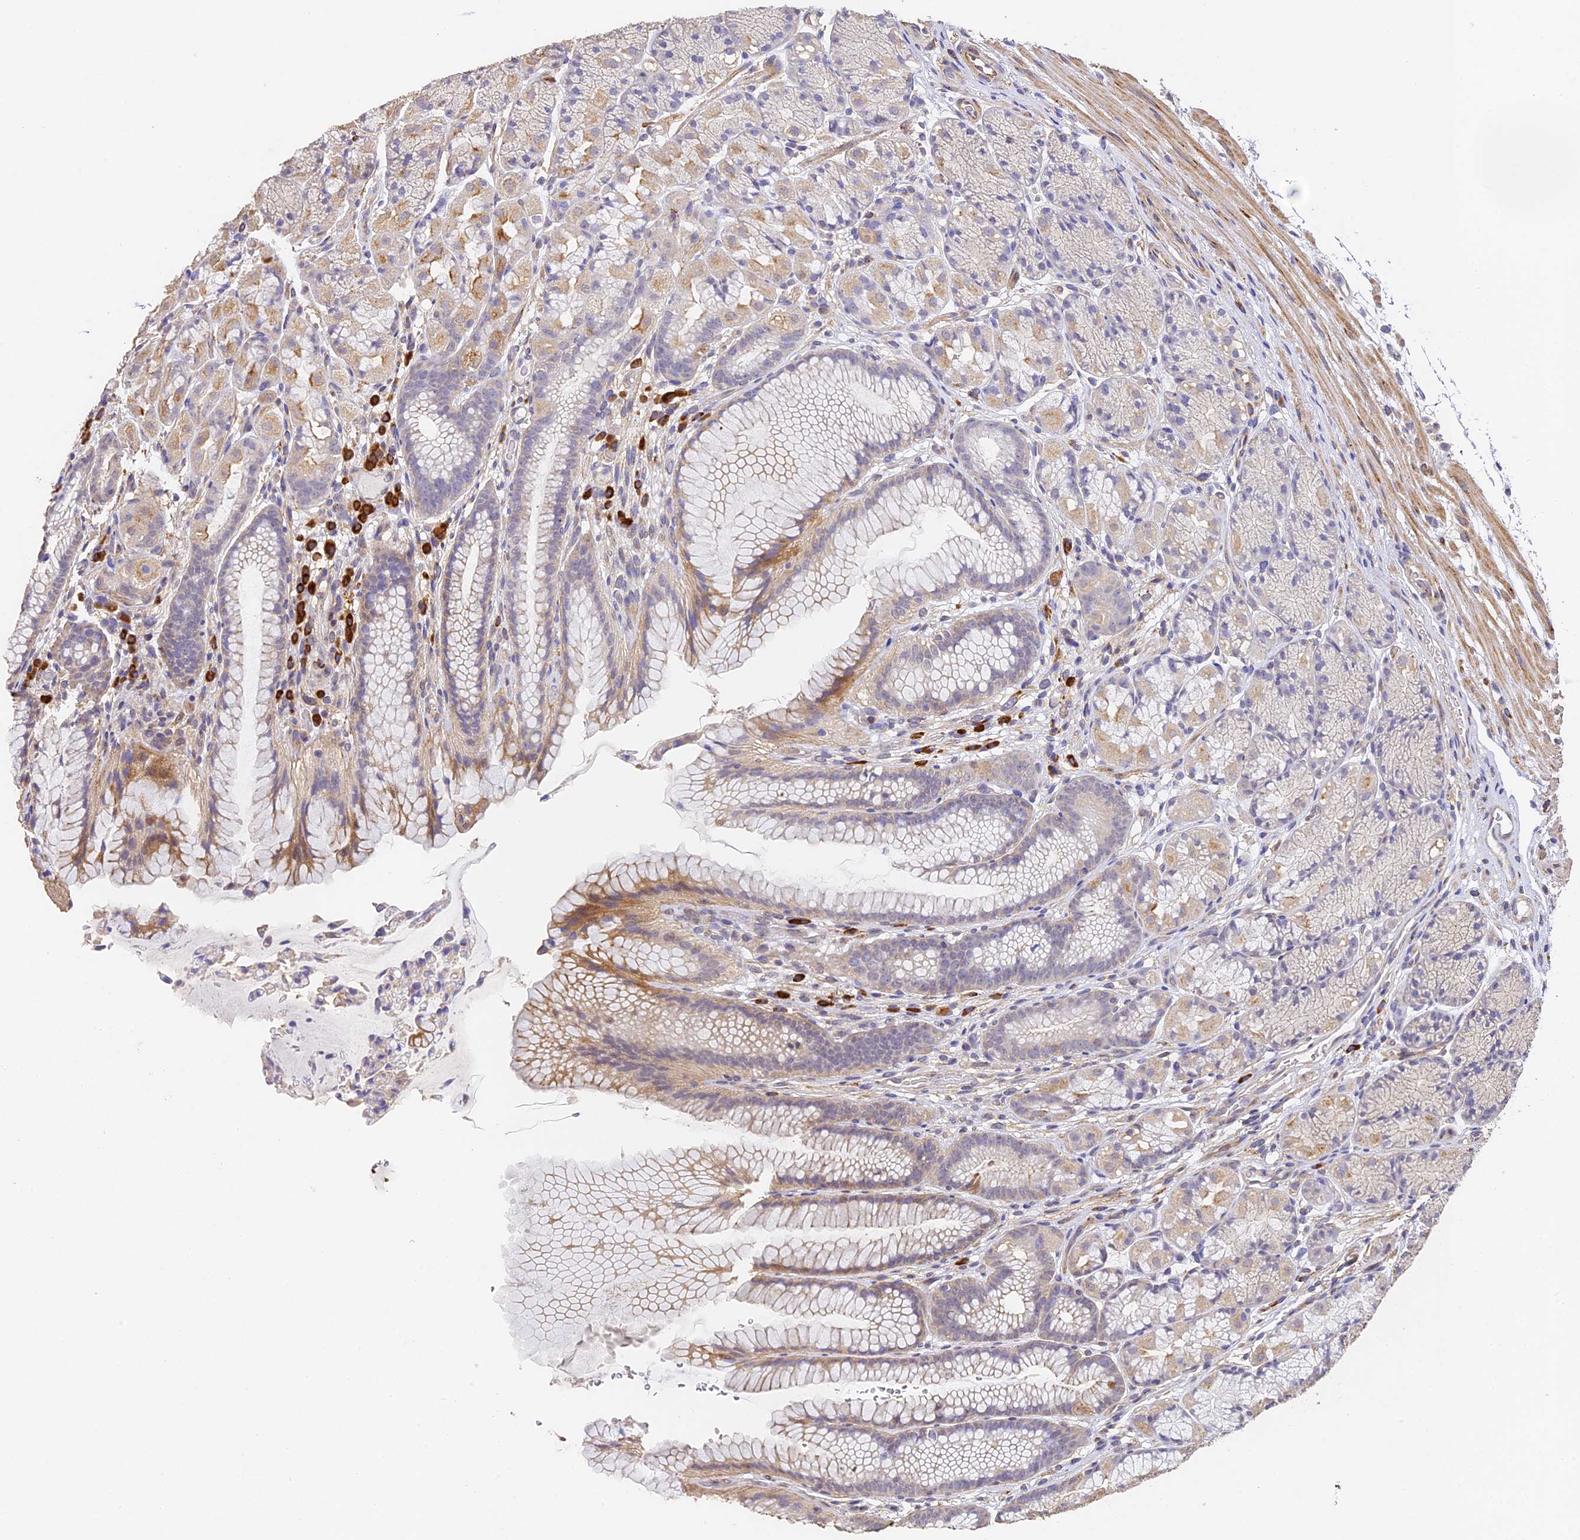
{"staining": {"intensity": "moderate", "quantity": "<25%", "location": "cytoplasmic/membranous"}, "tissue": "stomach", "cell_type": "Glandular cells", "image_type": "normal", "snomed": [{"axis": "morphology", "description": "Normal tissue, NOS"}, {"axis": "topography", "description": "Stomach"}], "caption": "Immunohistochemistry (IHC) (DAB (3,3'-diaminobenzidine)) staining of unremarkable human stomach shows moderate cytoplasmic/membranous protein positivity in about <25% of glandular cells. (Stains: DAB in brown, nuclei in blue, Microscopy: brightfield microscopy at high magnification).", "gene": "SLC11A1", "patient": {"sex": "male", "age": 63}}